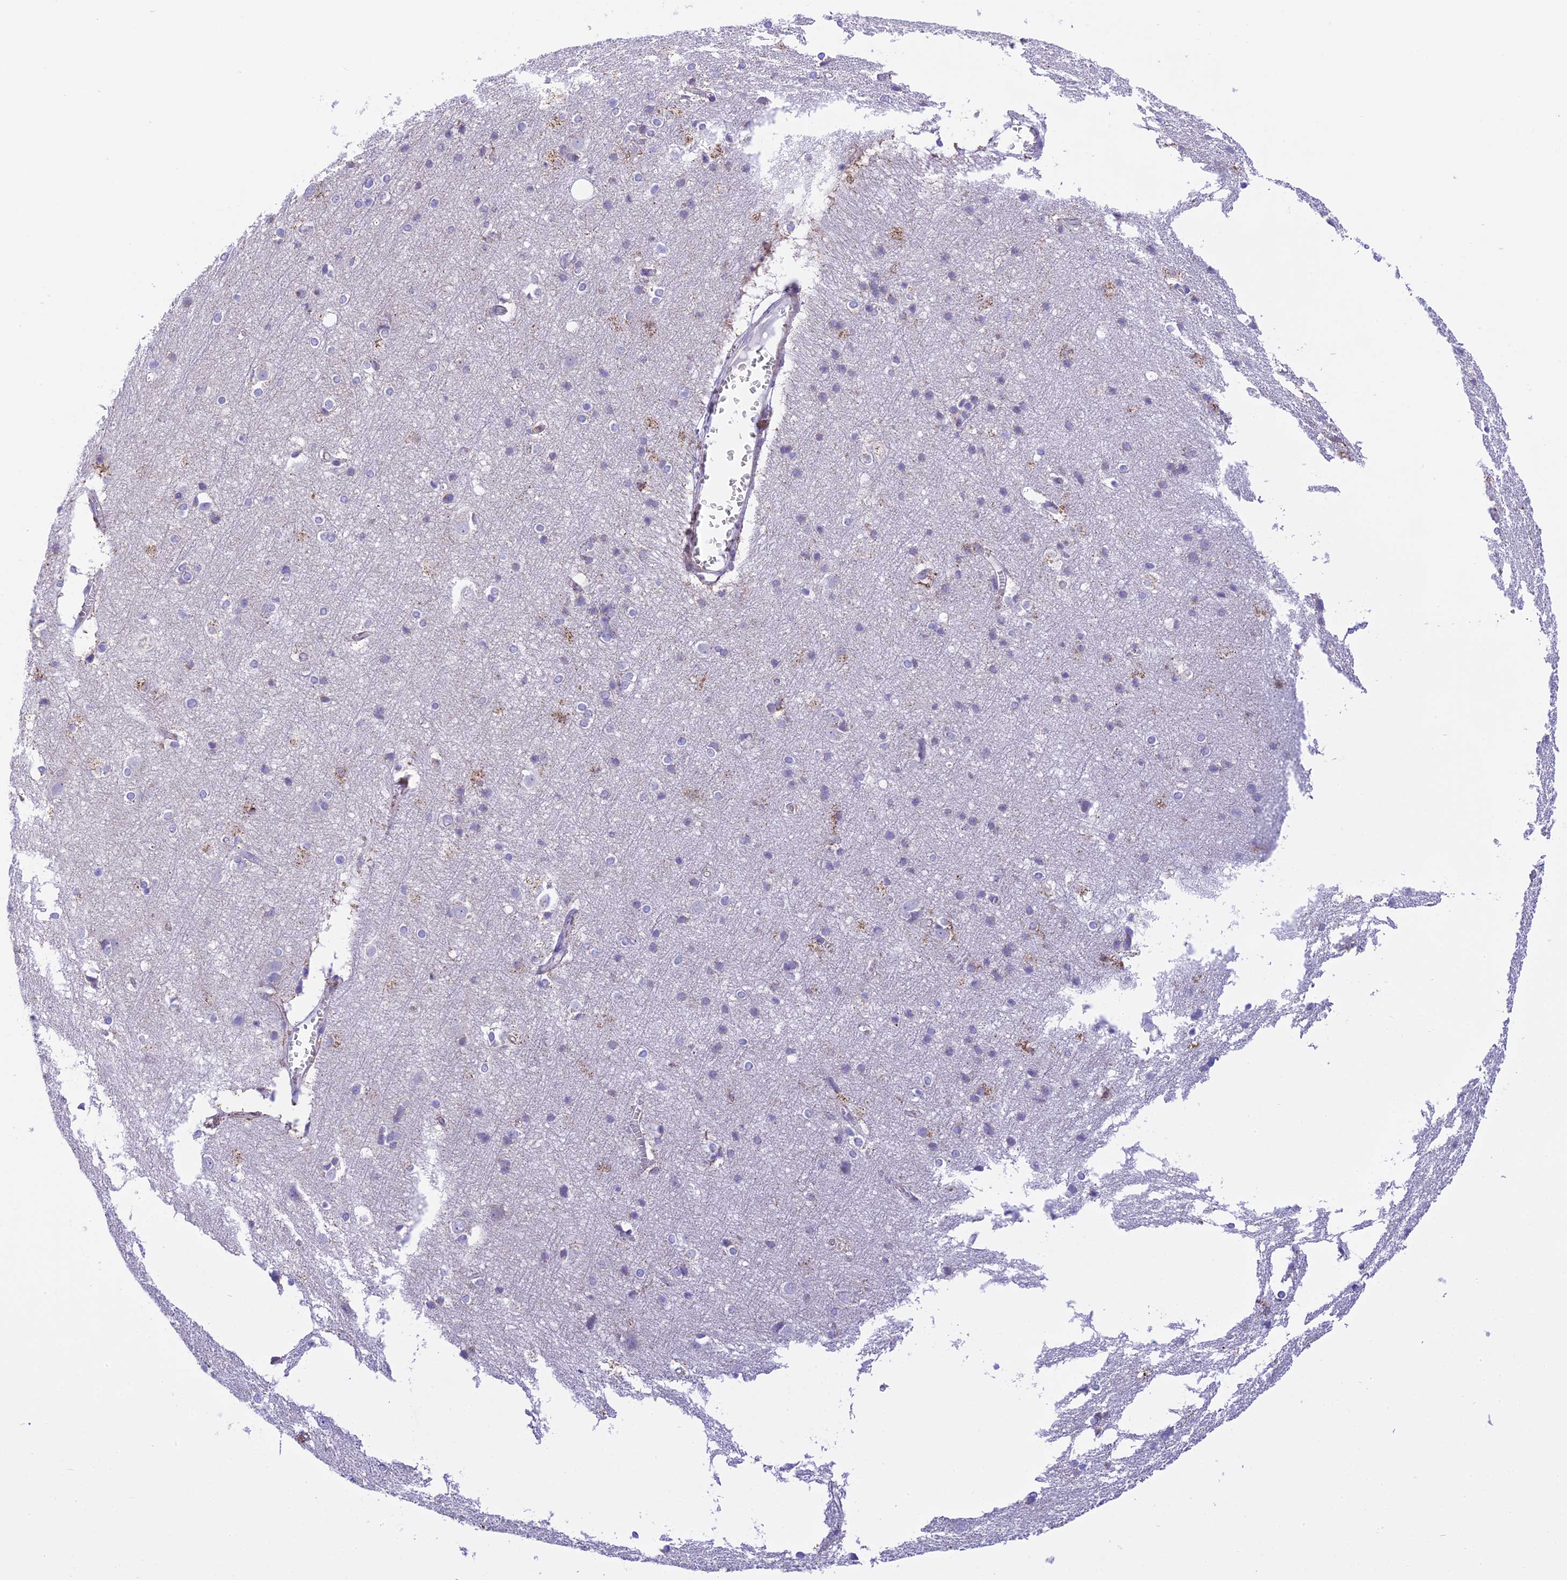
{"staining": {"intensity": "weak", "quantity": ">75%", "location": "cytoplasmic/membranous"}, "tissue": "cerebral cortex", "cell_type": "Endothelial cells", "image_type": "normal", "snomed": [{"axis": "morphology", "description": "Normal tissue, NOS"}, {"axis": "topography", "description": "Cerebral cortex"}], "caption": "Cerebral cortex stained for a protein shows weak cytoplasmic/membranous positivity in endothelial cells. Nuclei are stained in blue.", "gene": "CORO7", "patient": {"sex": "male", "age": 54}}